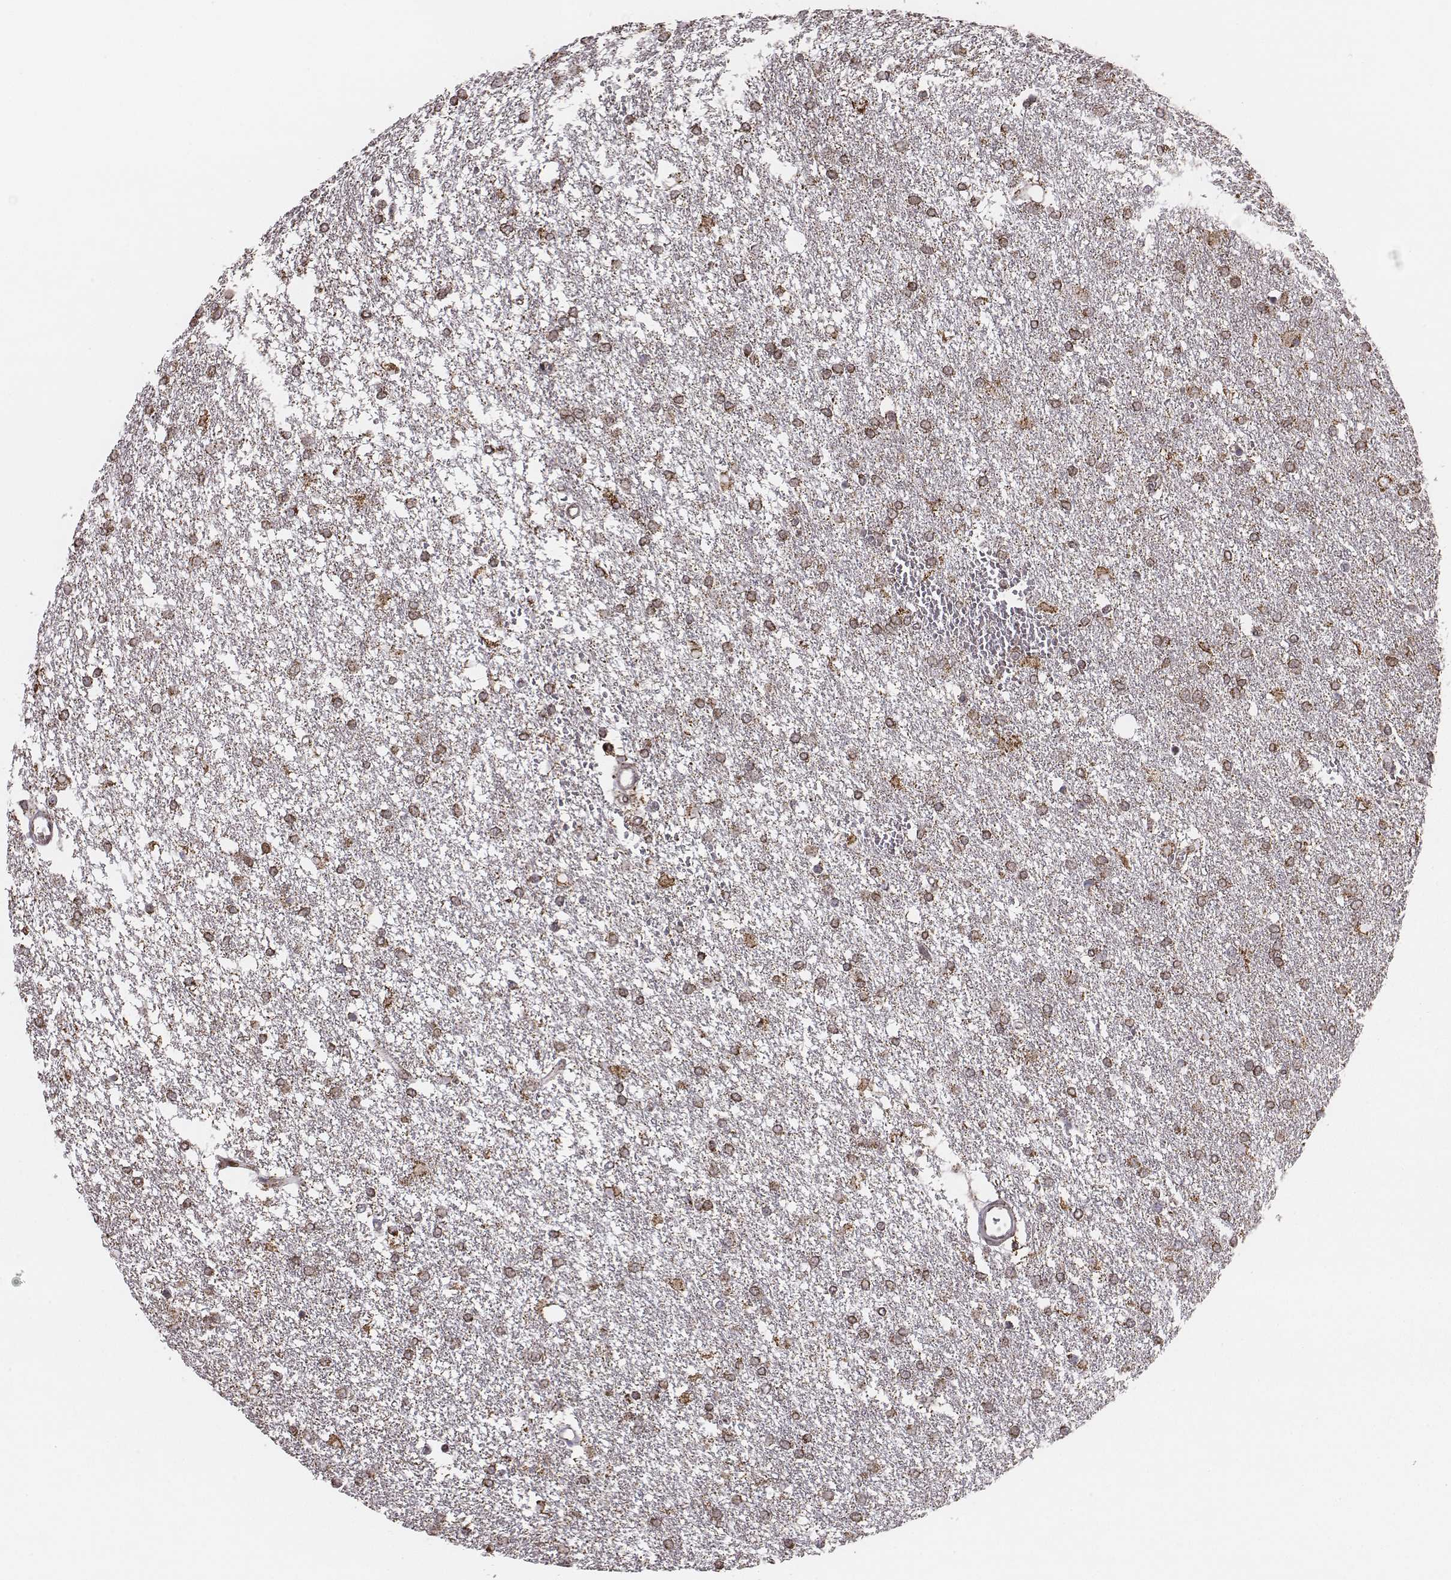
{"staining": {"intensity": "moderate", "quantity": "25%-75%", "location": "cytoplasmic/membranous"}, "tissue": "glioma", "cell_type": "Tumor cells", "image_type": "cancer", "snomed": [{"axis": "morphology", "description": "Glioma, malignant, High grade"}, {"axis": "topography", "description": "Brain"}], "caption": "Immunohistochemistry (IHC) photomicrograph of glioma stained for a protein (brown), which shows medium levels of moderate cytoplasmic/membranous staining in about 25%-75% of tumor cells.", "gene": "ACOT2", "patient": {"sex": "female", "age": 61}}